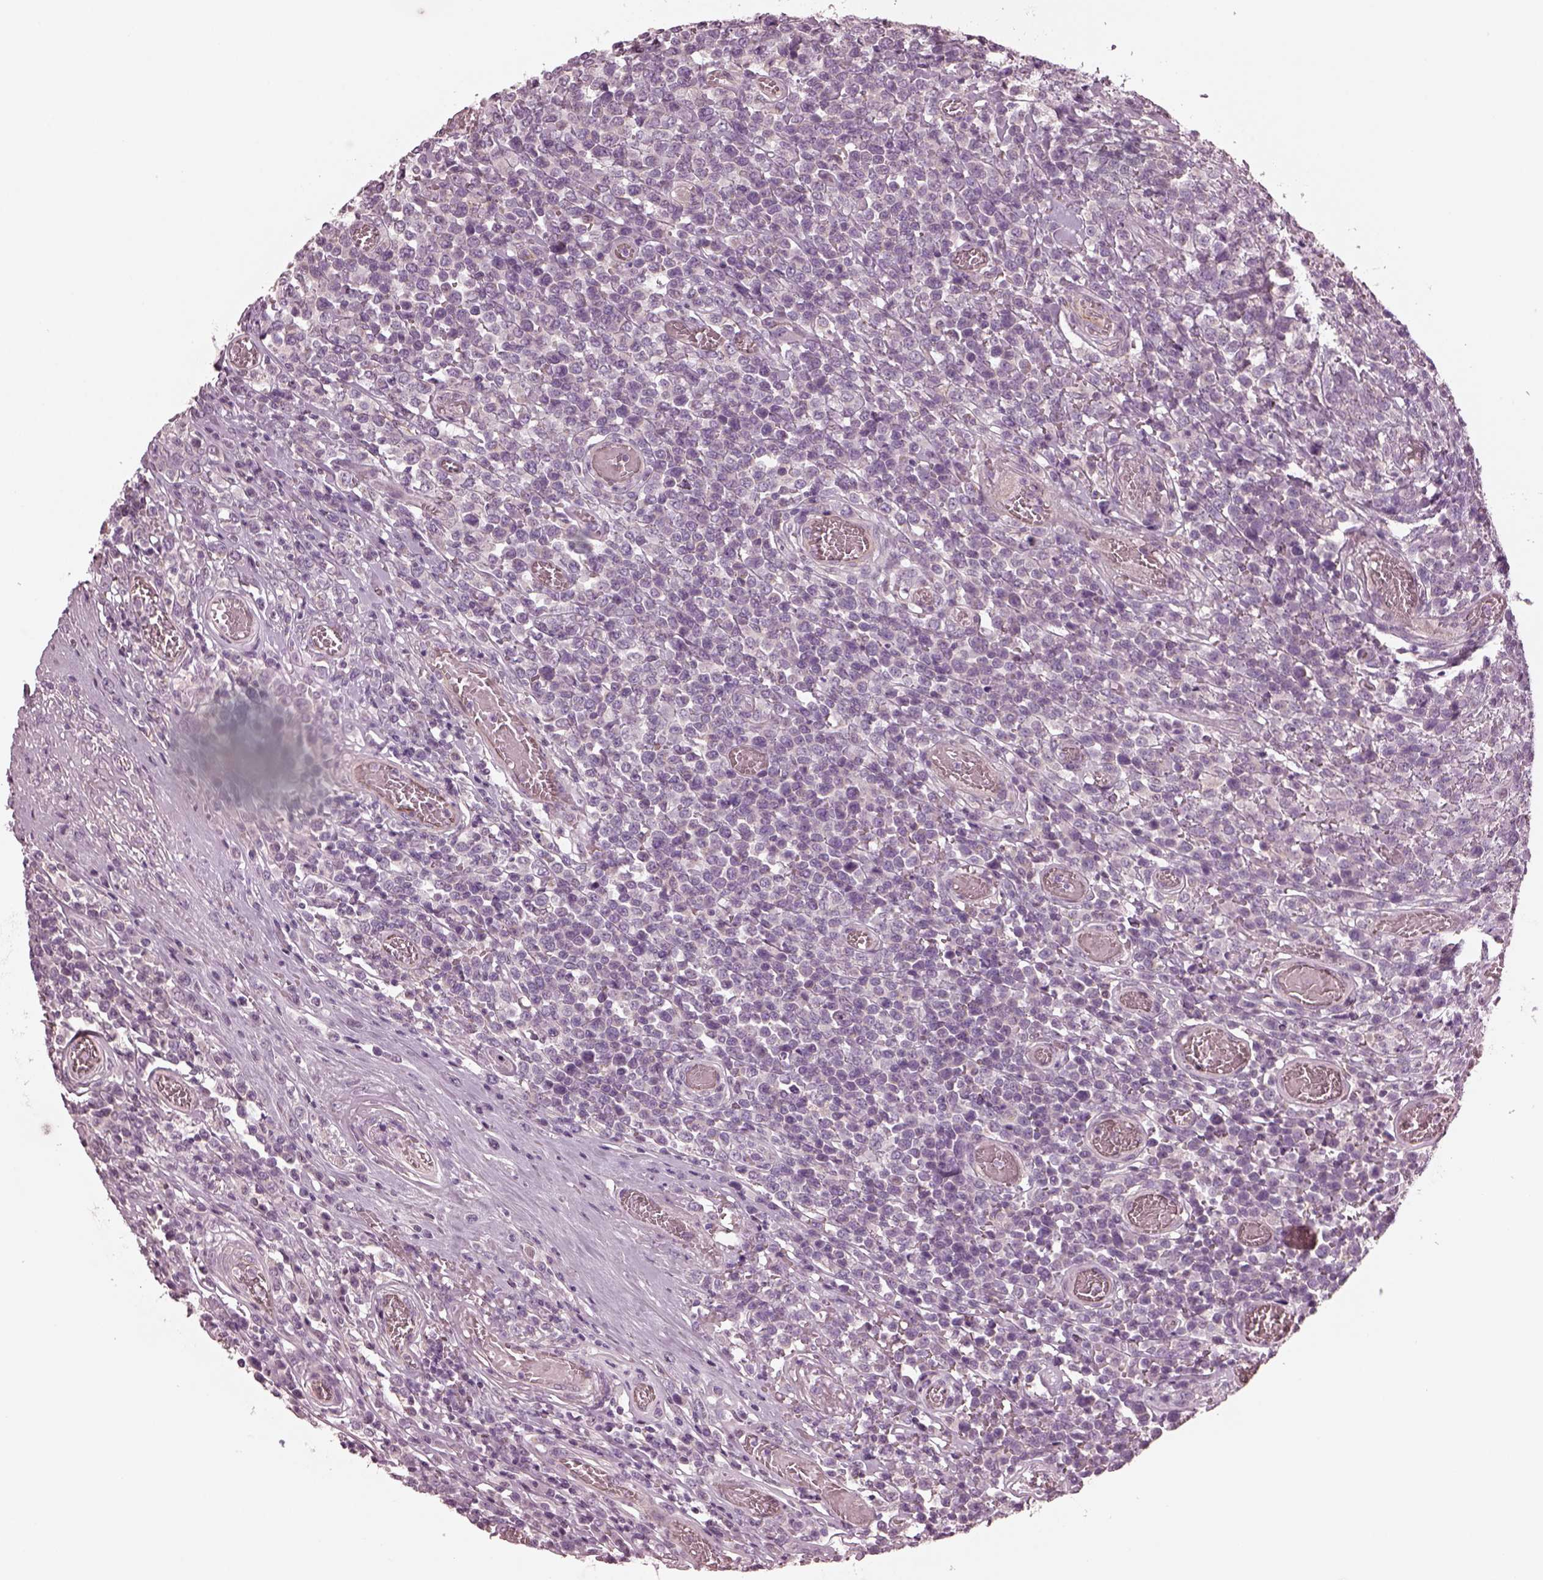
{"staining": {"intensity": "negative", "quantity": "none", "location": "none"}, "tissue": "lymphoma", "cell_type": "Tumor cells", "image_type": "cancer", "snomed": [{"axis": "morphology", "description": "Malignant lymphoma, non-Hodgkin's type, High grade"}, {"axis": "topography", "description": "Soft tissue"}], "caption": "The immunohistochemistry photomicrograph has no significant positivity in tumor cells of lymphoma tissue.", "gene": "ODAD1", "patient": {"sex": "female", "age": 56}}